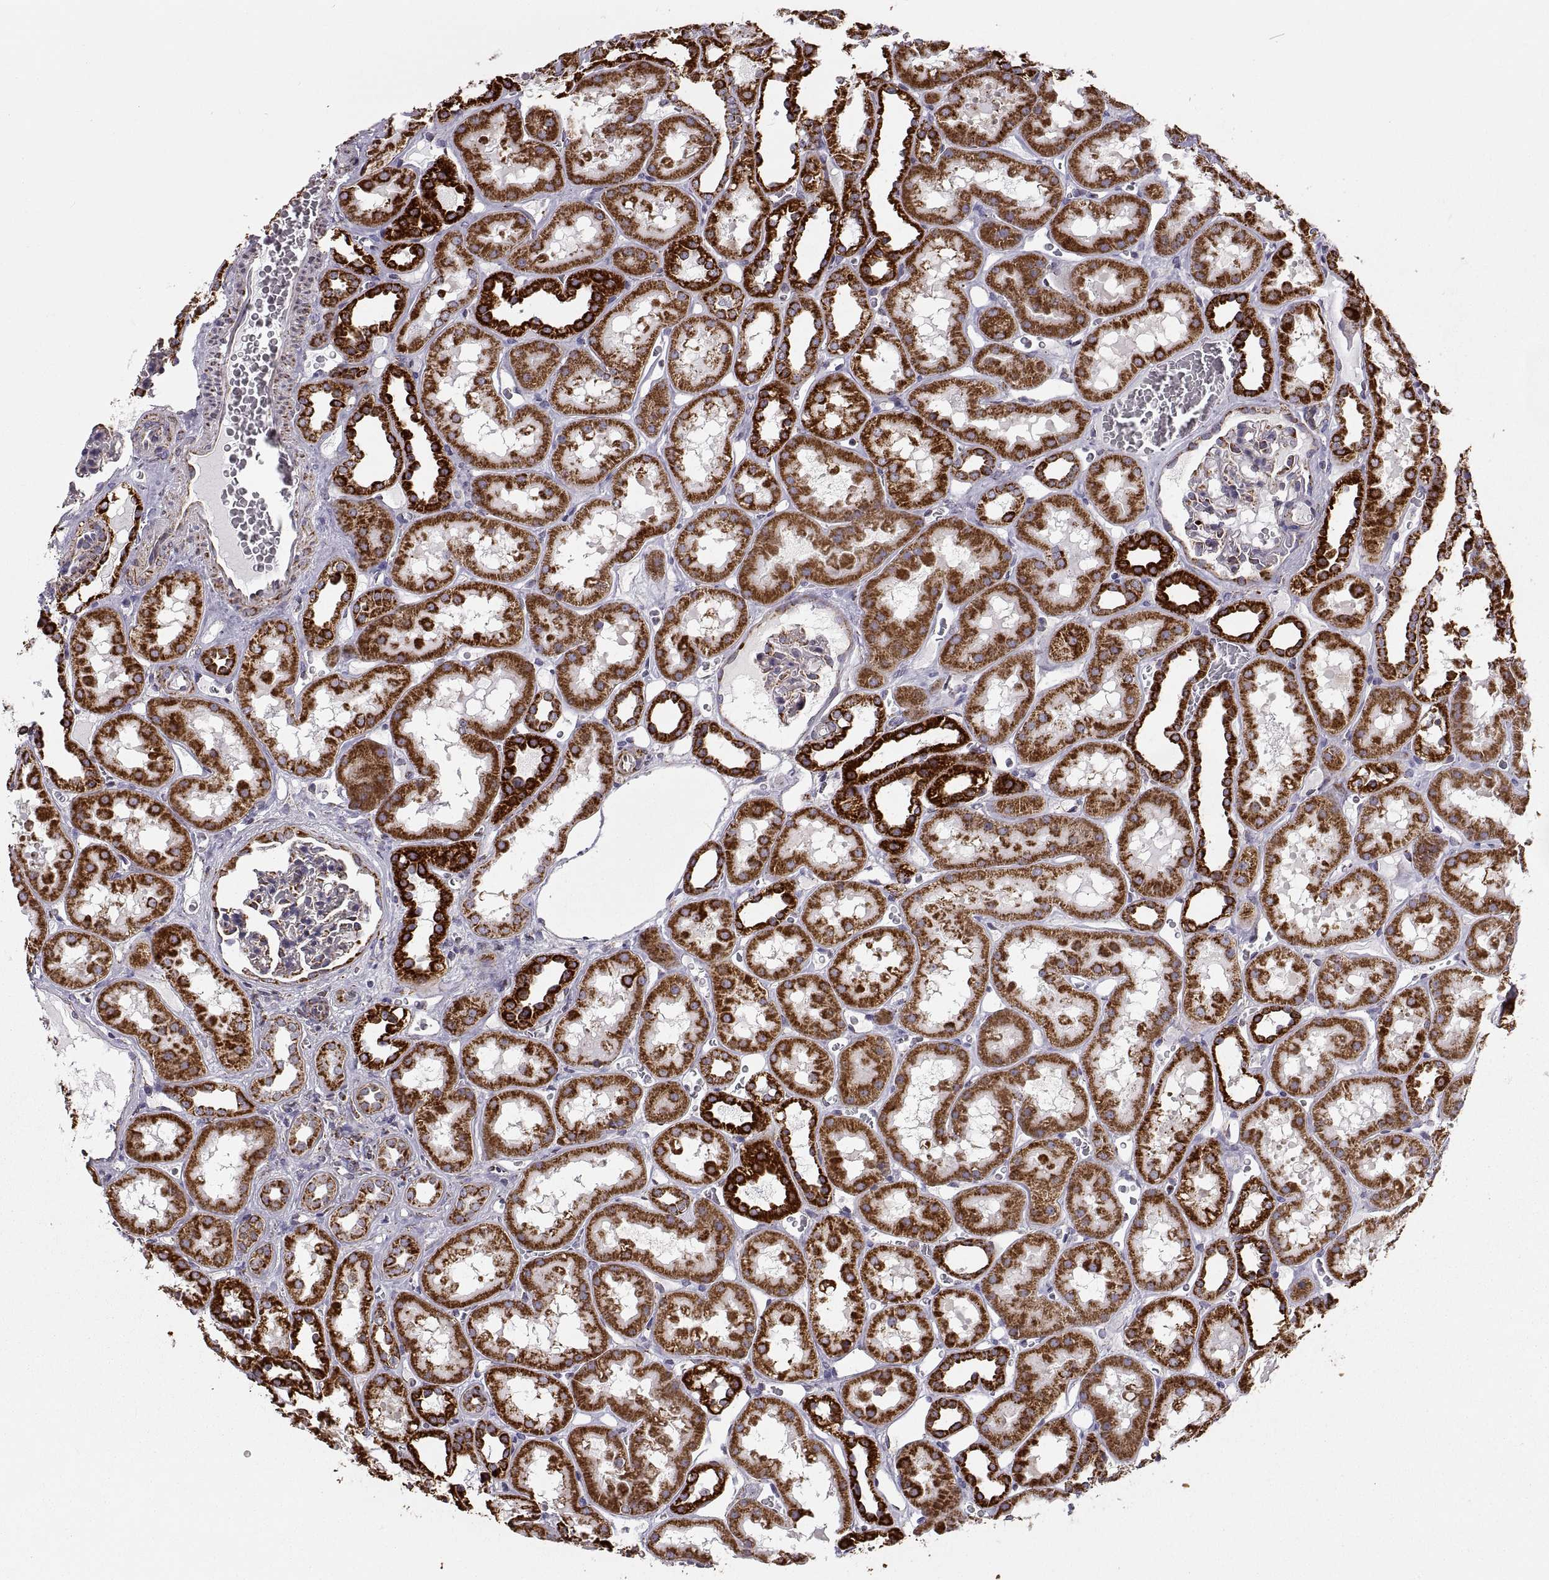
{"staining": {"intensity": "moderate", "quantity": "25%-75%", "location": "cytoplasmic/membranous"}, "tissue": "kidney", "cell_type": "Cells in glomeruli", "image_type": "normal", "snomed": [{"axis": "morphology", "description": "Normal tissue, NOS"}, {"axis": "topography", "description": "Kidney"}], "caption": "This photomicrograph exhibits IHC staining of benign human kidney, with medium moderate cytoplasmic/membranous staining in approximately 25%-75% of cells in glomeruli.", "gene": "ARSD", "patient": {"sex": "female", "age": 41}}